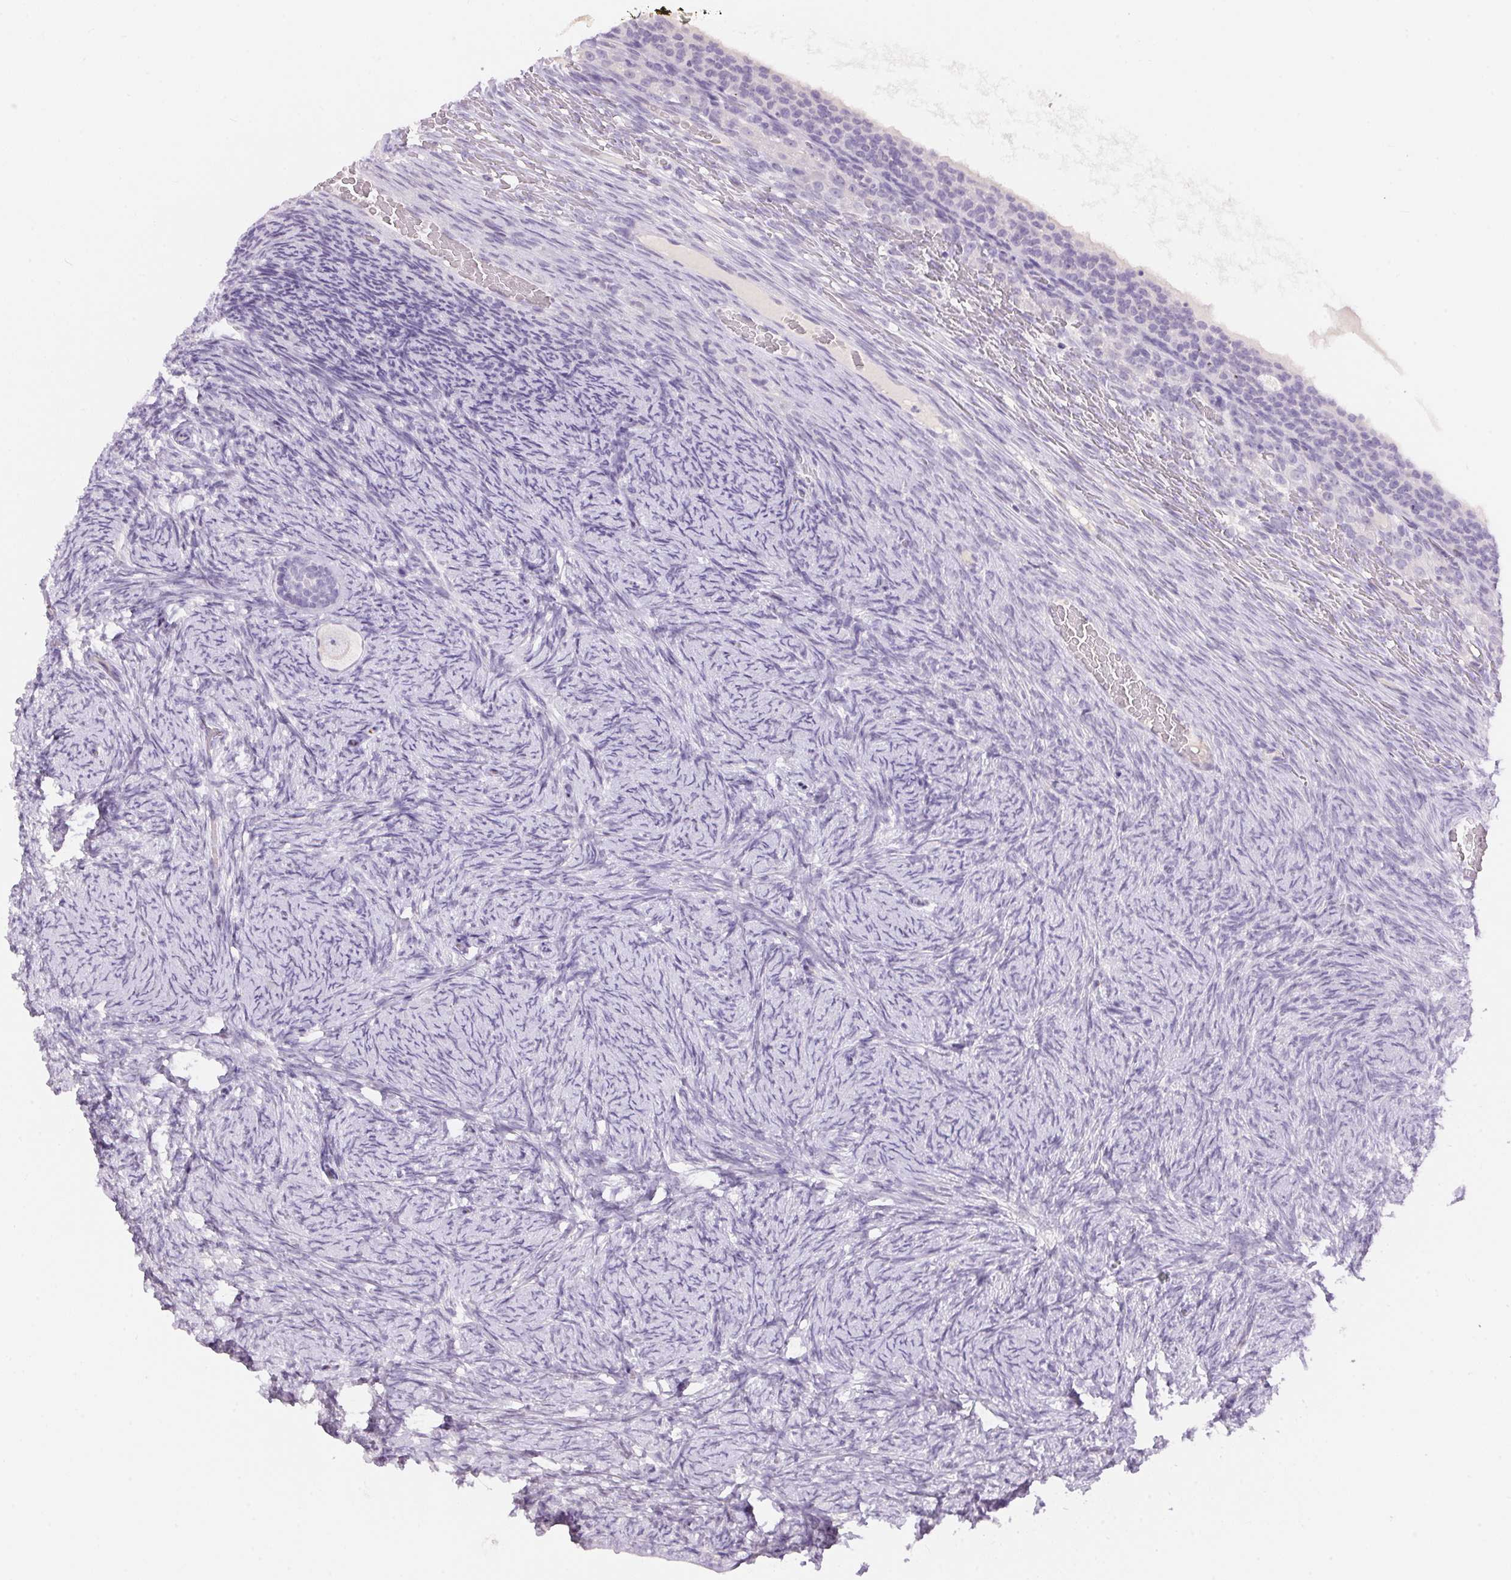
{"staining": {"intensity": "negative", "quantity": "none", "location": "none"}, "tissue": "ovary", "cell_type": "Follicle cells", "image_type": "normal", "snomed": [{"axis": "morphology", "description": "Normal tissue, NOS"}, {"axis": "topography", "description": "Ovary"}], "caption": "A high-resolution image shows IHC staining of normal ovary, which exhibits no significant expression in follicle cells.", "gene": "PNLIPRP3", "patient": {"sex": "female", "age": 34}}